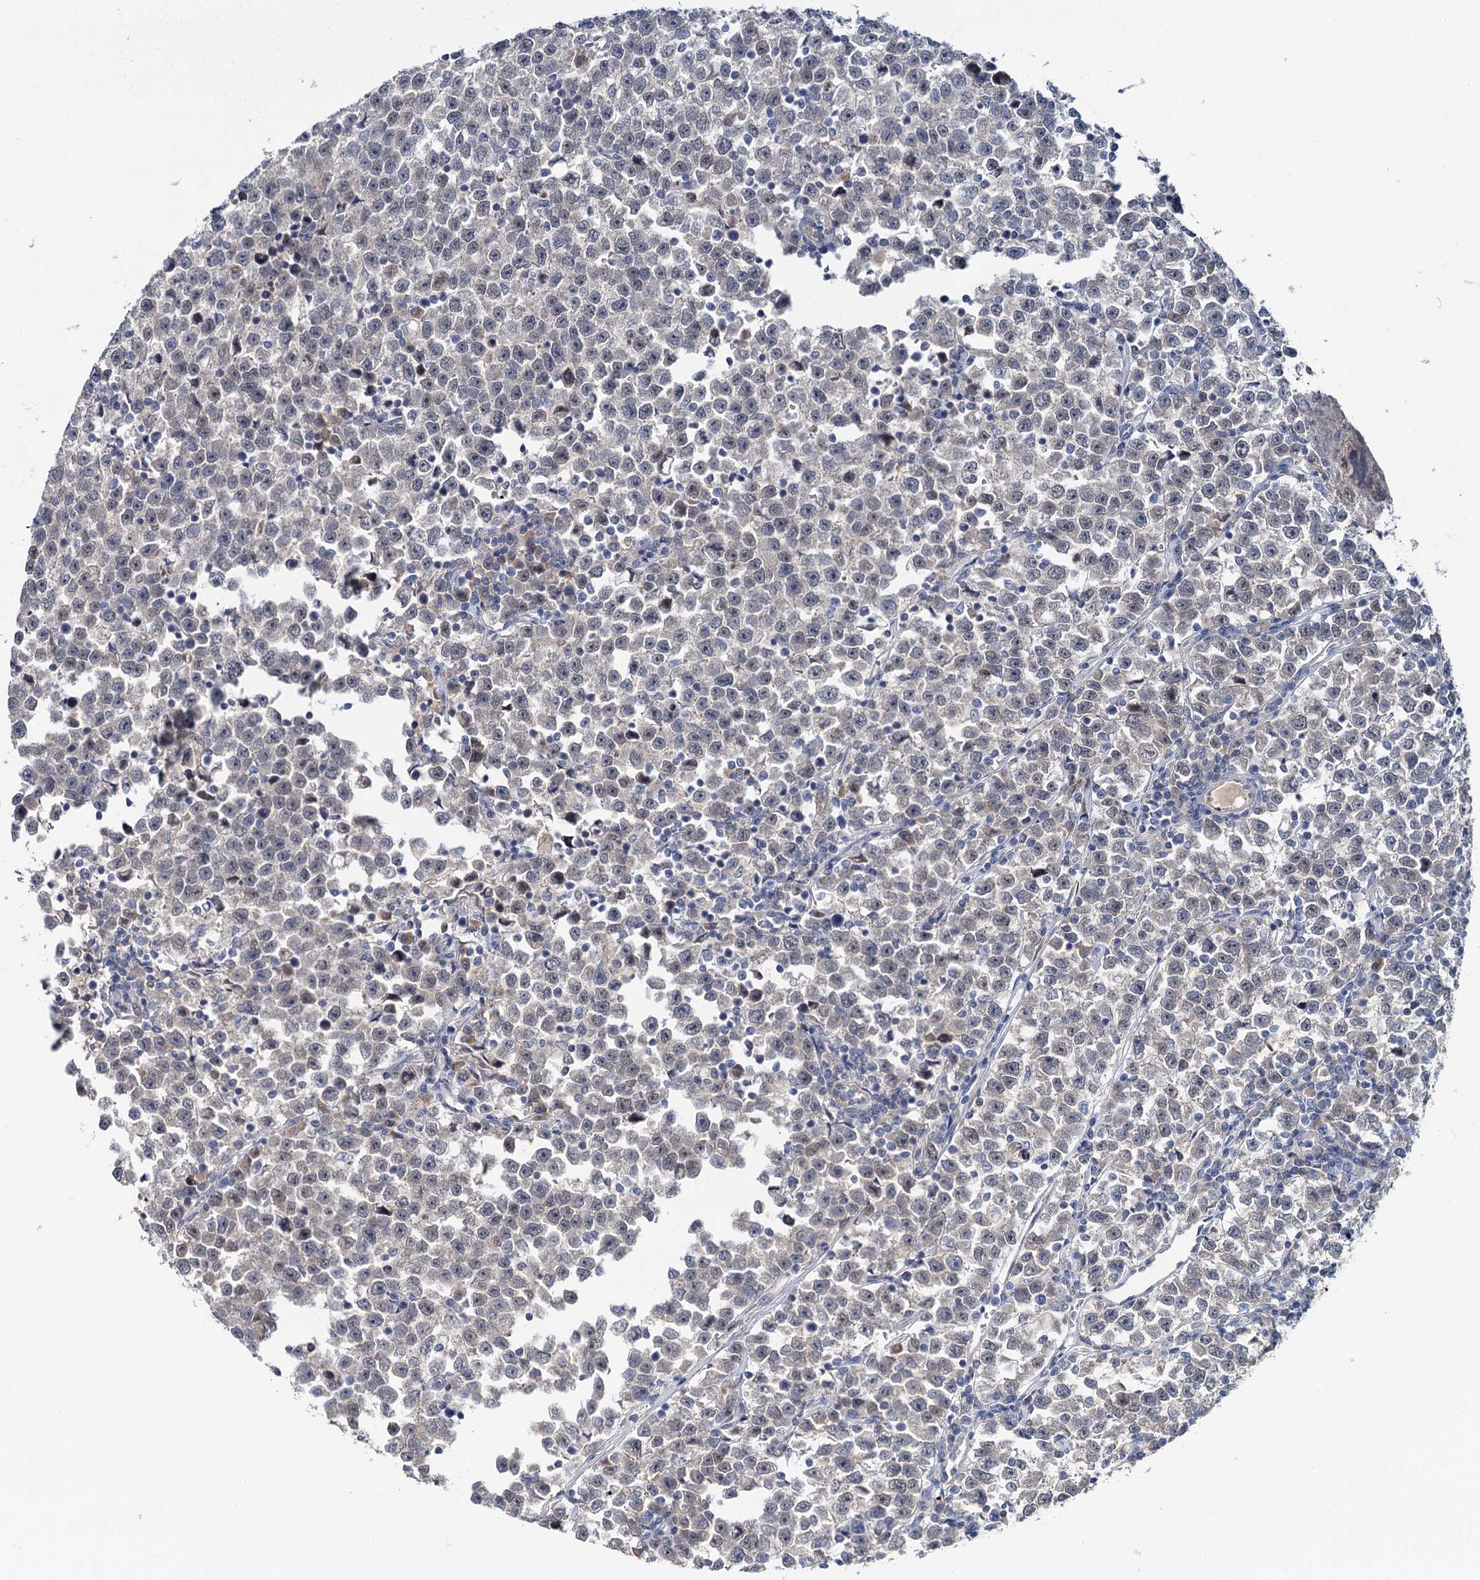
{"staining": {"intensity": "negative", "quantity": "none", "location": "none"}, "tissue": "testis cancer", "cell_type": "Tumor cells", "image_type": "cancer", "snomed": [{"axis": "morphology", "description": "Normal tissue, NOS"}, {"axis": "morphology", "description": "Seminoma, NOS"}, {"axis": "topography", "description": "Testis"}], "caption": "Tumor cells are negative for protein expression in human seminoma (testis).", "gene": "ANKRD42", "patient": {"sex": "male", "age": 43}}